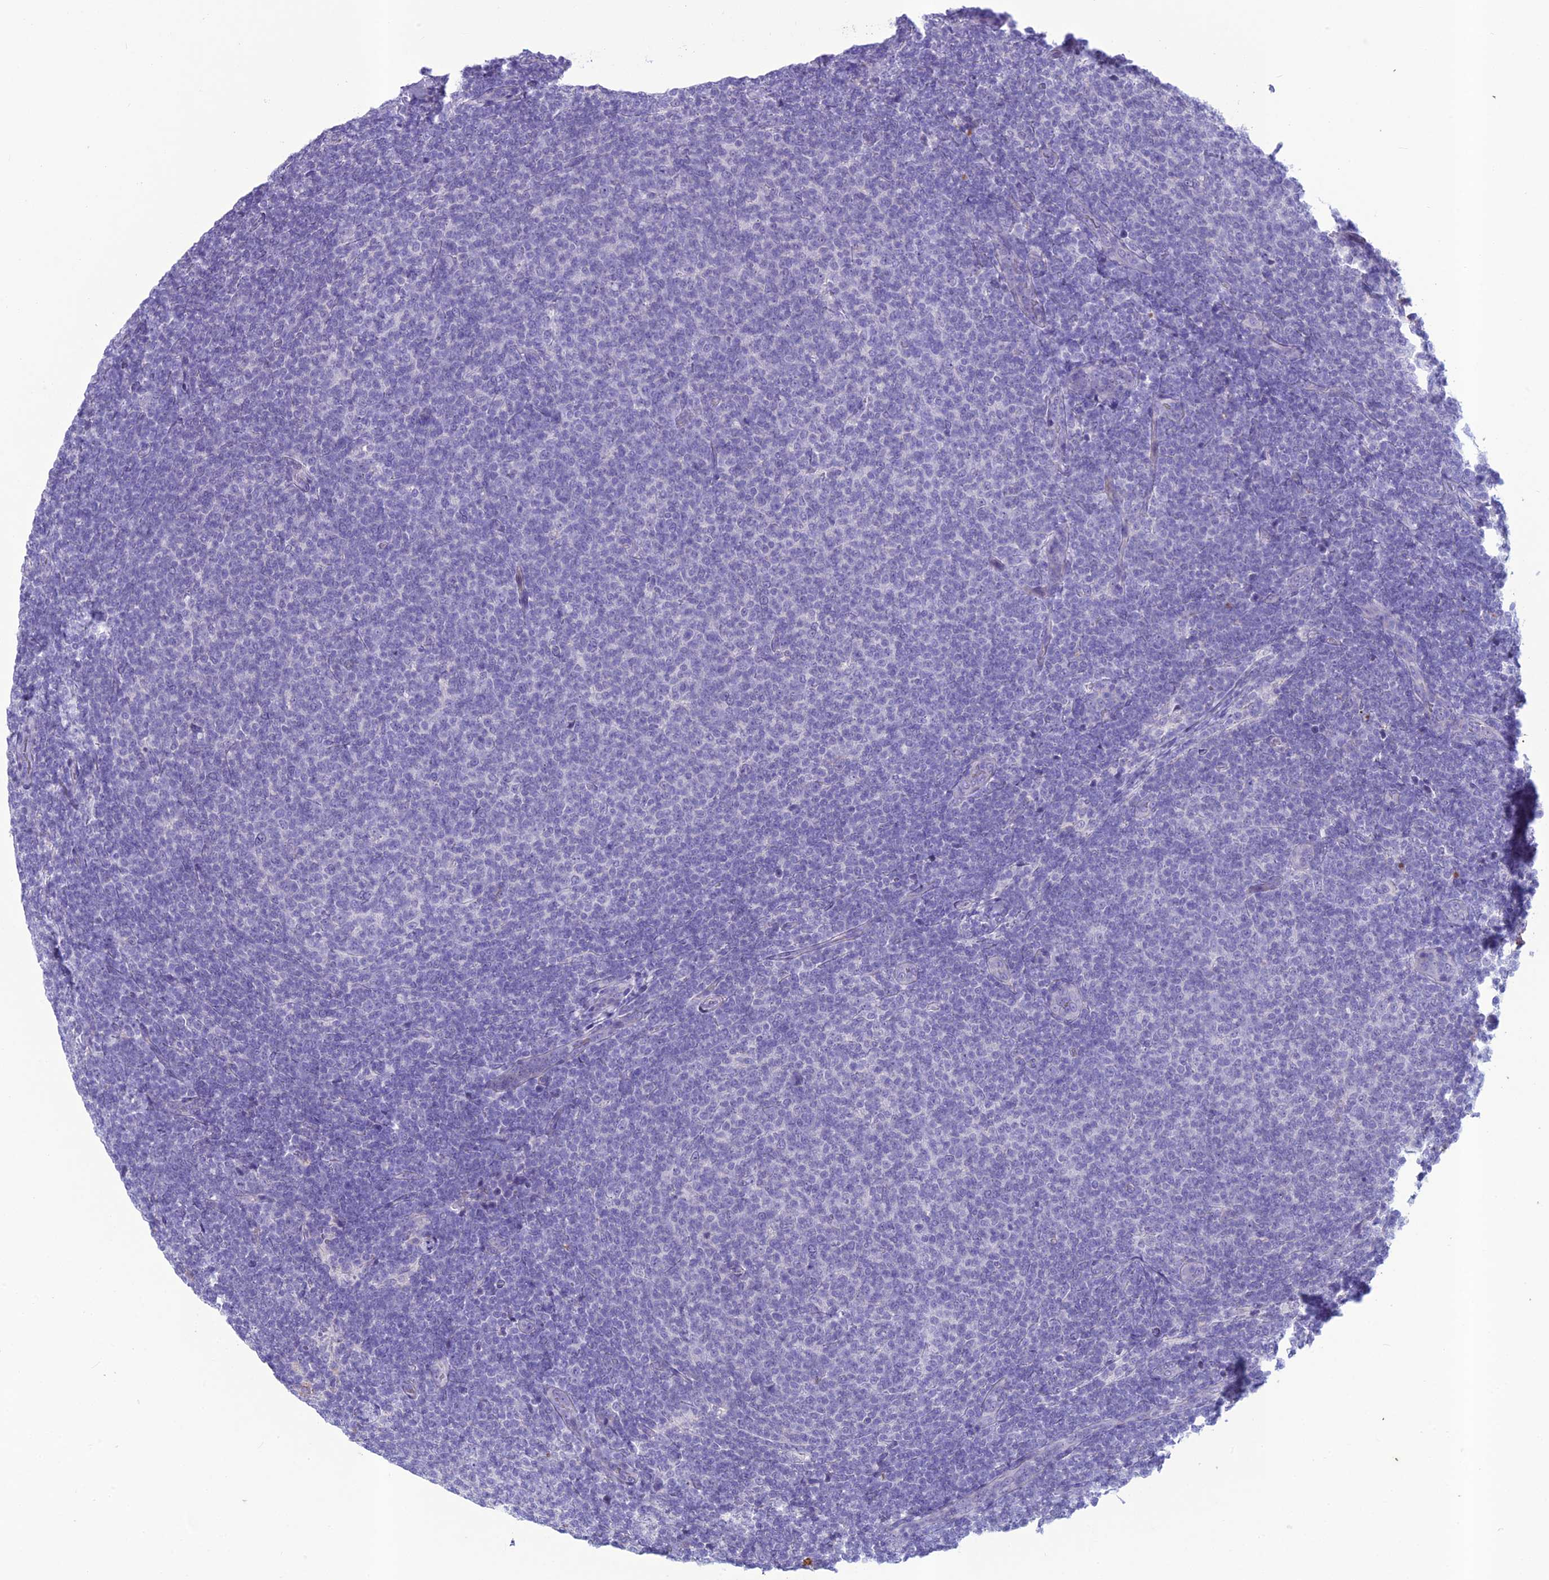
{"staining": {"intensity": "negative", "quantity": "none", "location": "none"}, "tissue": "lymphoma", "cell_type": "Tumor cells", "image_type": "cancer", "snomed": [{"axis": "morphology", "description": "Malignant lymphoma, non-Hodgkin's type, Low grade"}, {"axis": "topography", "description": "Lymph node"}], "caption": "Protein analysis of malignant lymphoma, non-Hodgkin's type (low-grade) exhibits no significant expression in tumor cells.", "gene": "IFT172", "patient": {"sex": "male", "age": 66}}